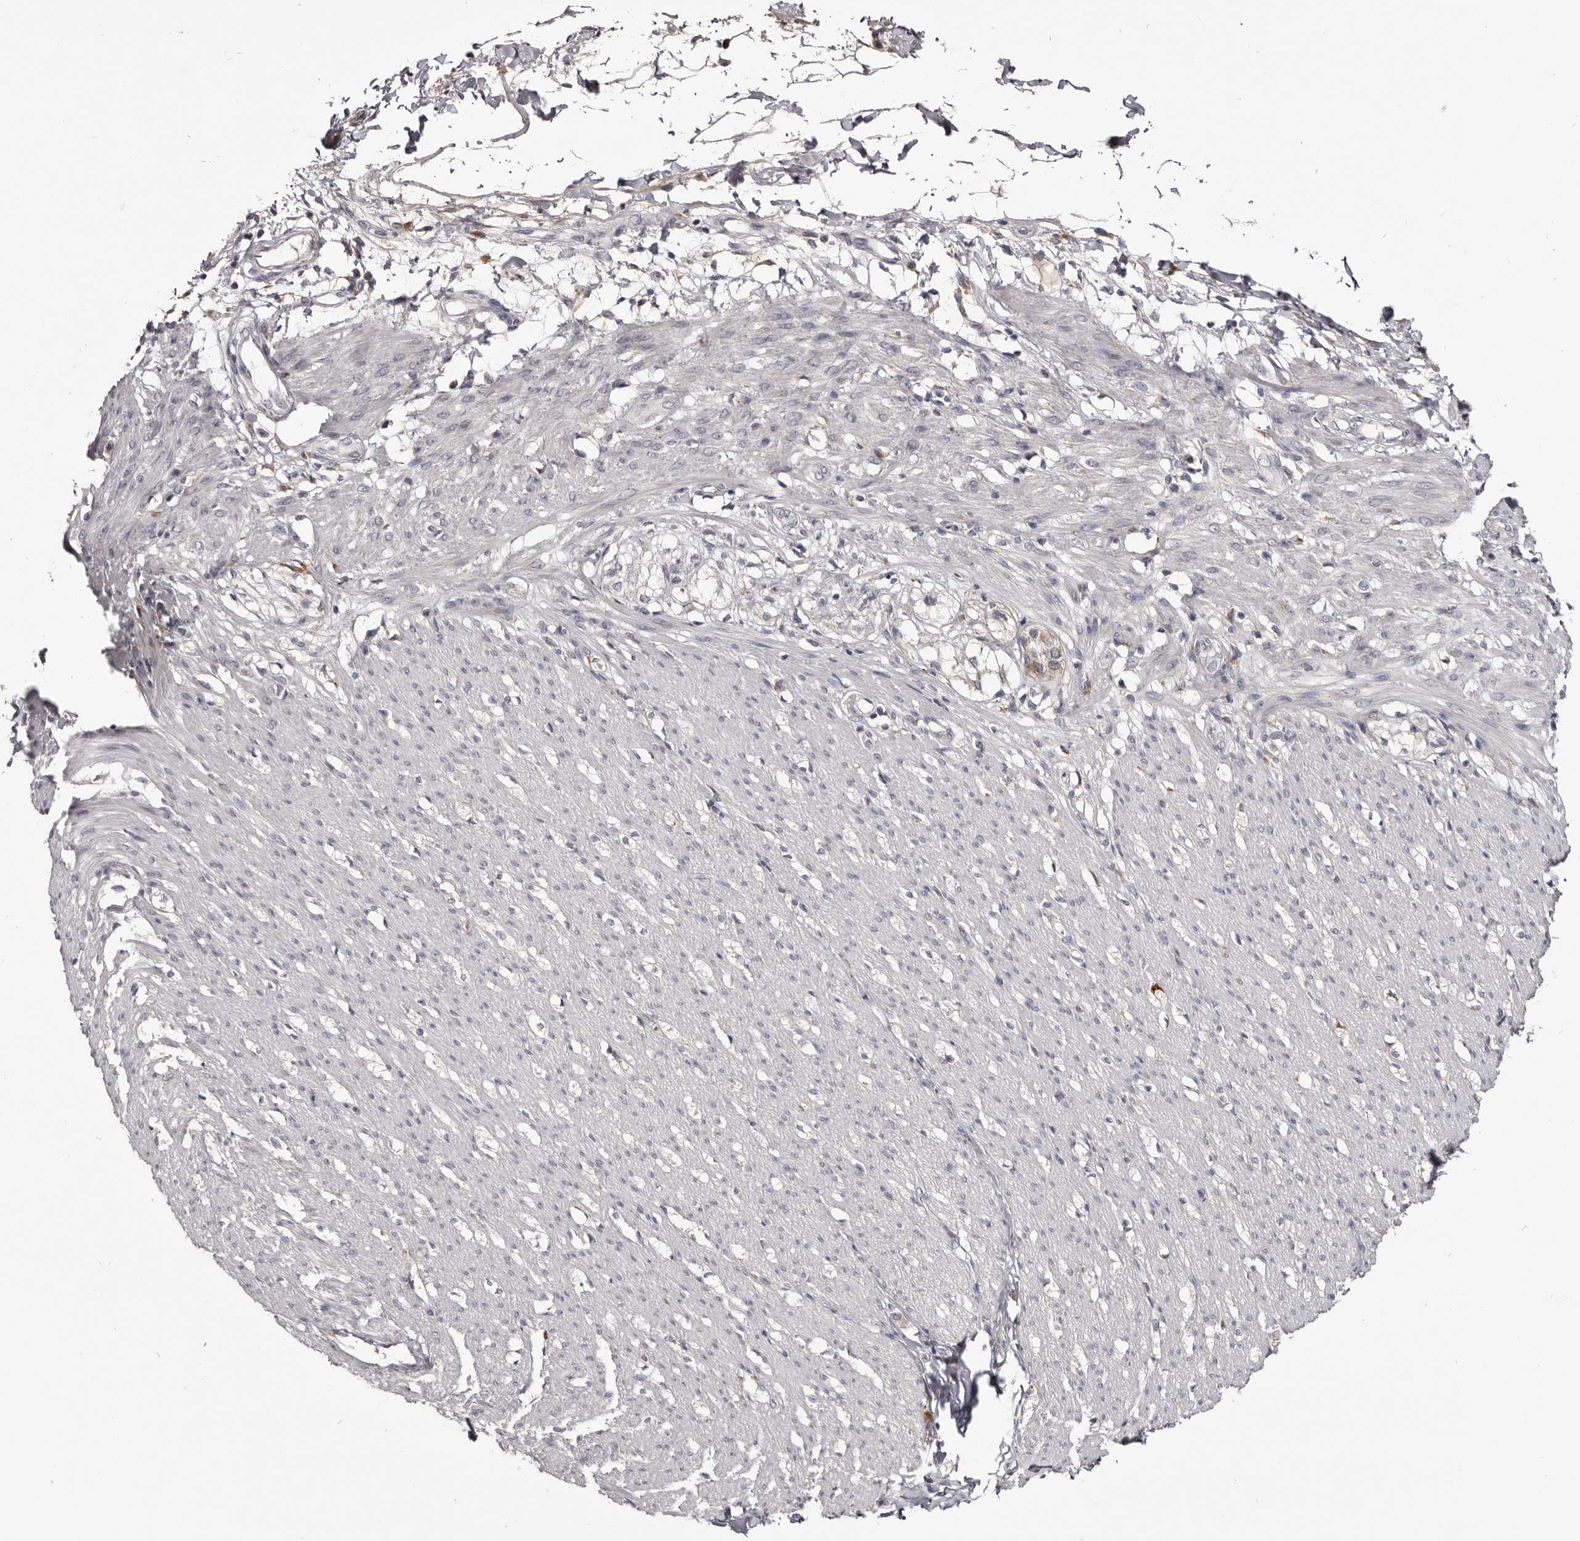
{"staining": {"intensity": "negative", "quantity": "none", "location": "none"}, "tissue": "smooth muscle", "cell_type": "Smooth muscle cells", "image_type": "normal", "snomed": [{"axis": "morphology", "description": "Normal tissue, NOS"}, {"axis": "morphology", "description": "Adenocarcinoma, NOS"}, {"axis": "topography", "description": "Smooth muscle"}, {"axis": "topography", "description": "Colon"}], "caption": "DAB (3,3'-diaminobenzidine) immunohistochemical staining of benign human smooth muscle reveals no significant positivity in smooth muscle cells. (DAB (3,3'-diaminobenzidine) immunohistochemistry (IHC) with hematoxylin counter stain).", "gene": "NENF", "patient": {"sex": "male", "age": 14}}